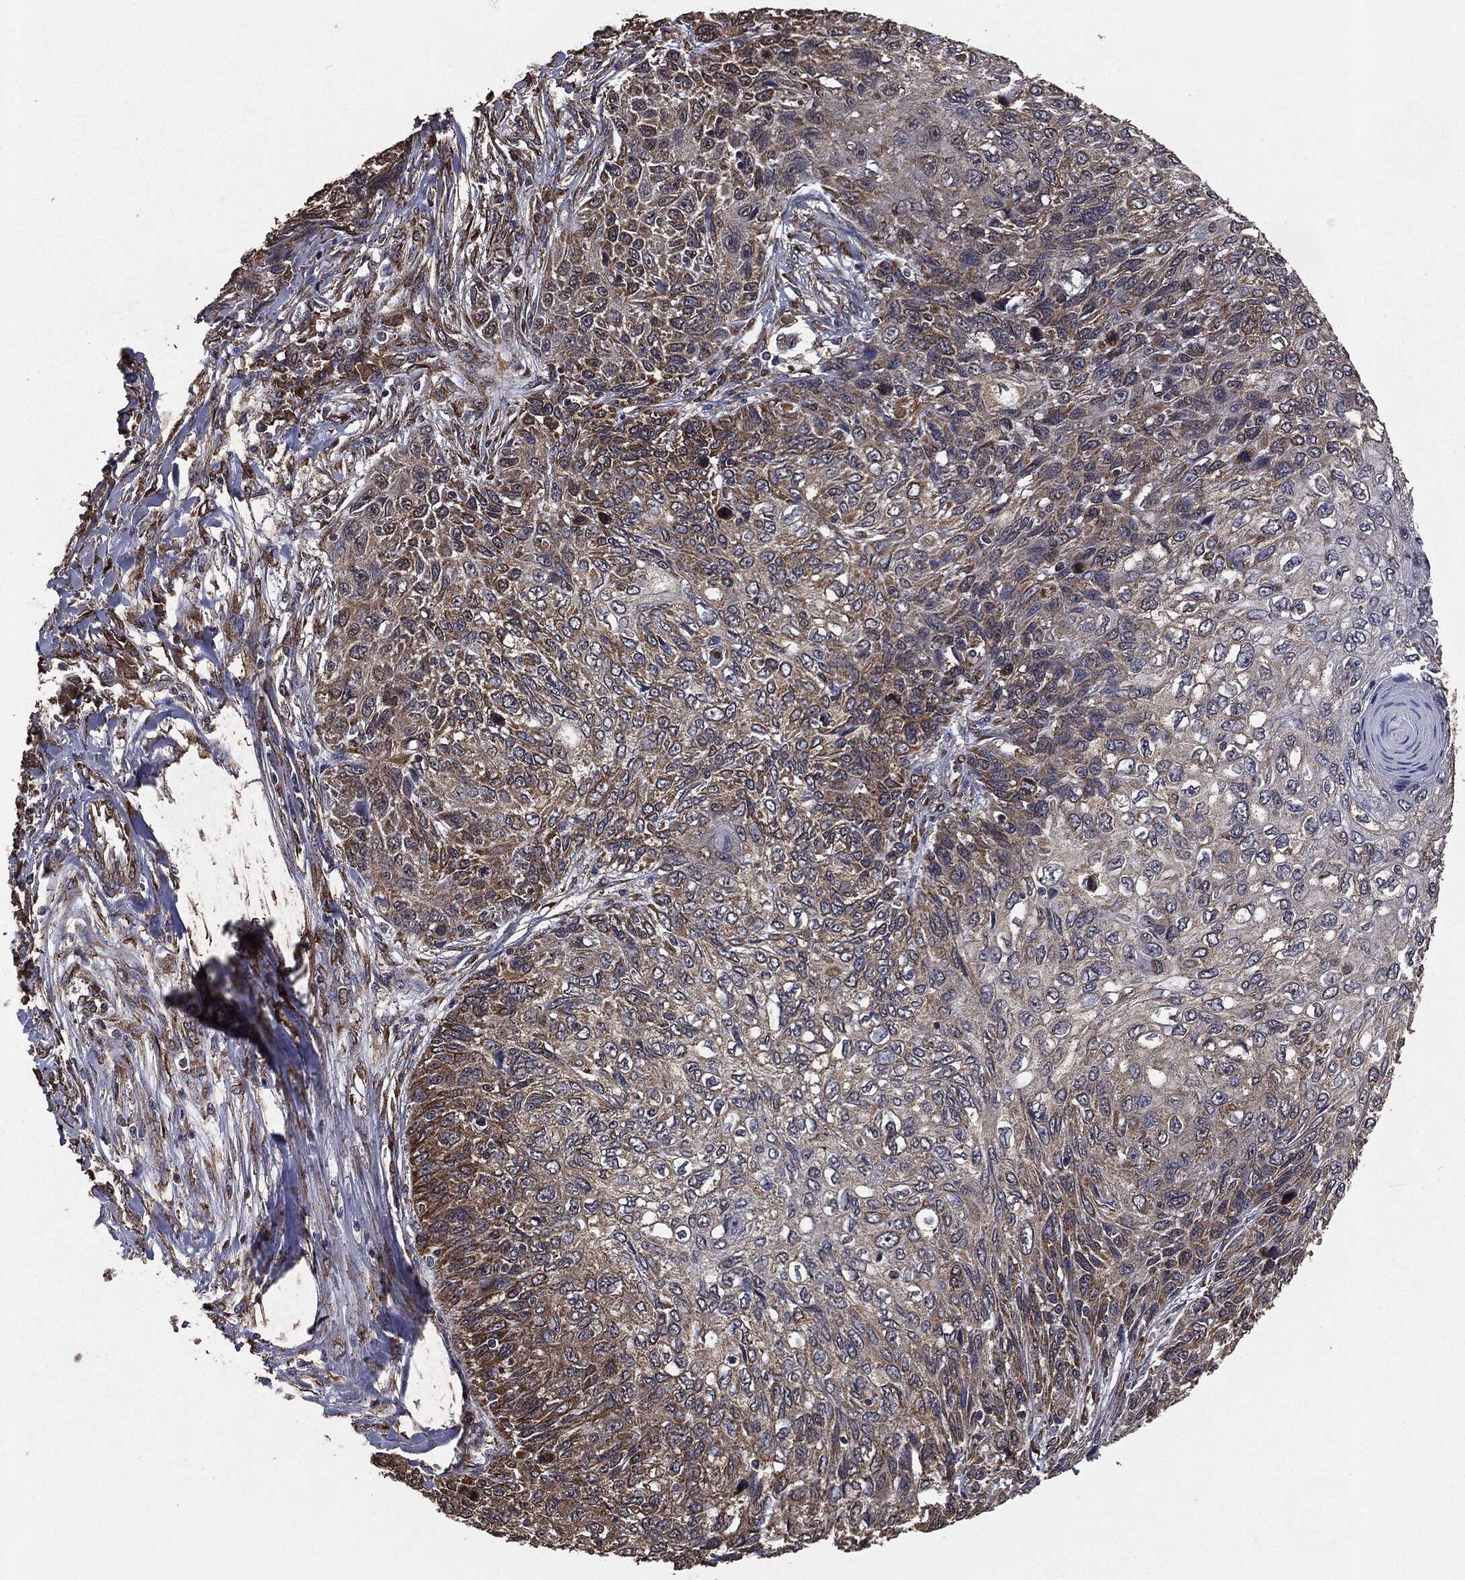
{"staining": {"intensity": "moderate", "quantity": "25%-75%", "location": "cytoplasmic/membranous"}, "tissue": "skin cancer", "cell_type": "Tumor cells", "image_type": "cancer", "snomed": [{"axis": "morphology", "description": "Squamous cell carcinoma, NOS"}, {"axis": "topography", "description": "Skin"}], "caption": "A brown stain labels moderate cytoplasmic/membranous staining of a protein in squamous cell carcinoma (skin) tumor cells.", "gene": "MTOR", "patient": {"sex": "male", "age": 92}}